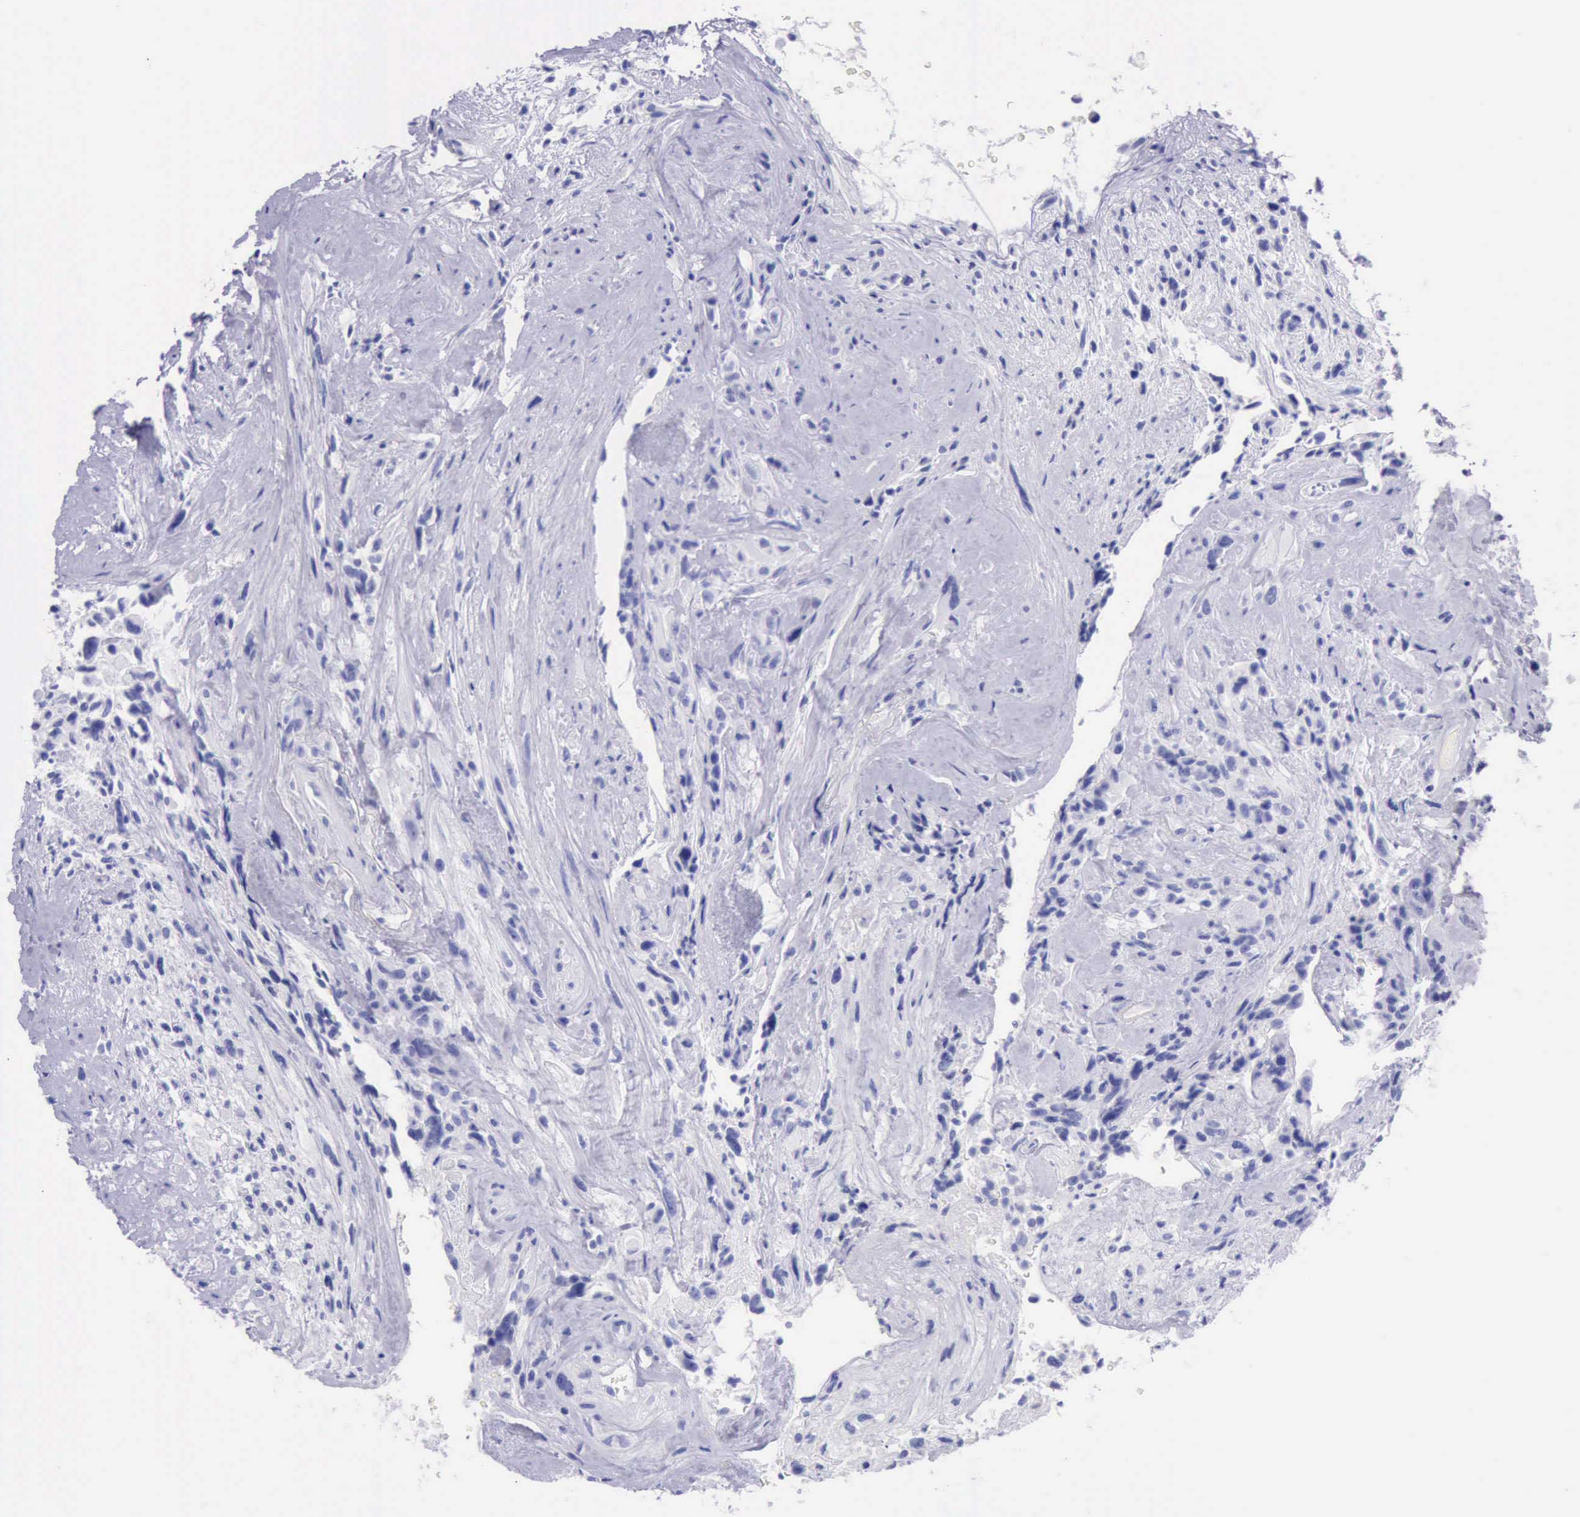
{"staining": {"intensity": "negative", "quantity": "none", "location": "none"}, "tissue": "glioma", "cell_type": "Tumor cells", "image_type": "cancer", "snomed": [{"axis": "morphology", "description": "Glioma, malignant, High grade"}, {"axis": "topography", "description": "Brain"}], "caption": "Glioma stained for a protein using immunohistochemistry exhibits no expression tumor cells.", "gene": "KRT8", "patient": {"sex": "male", "age": 48}}